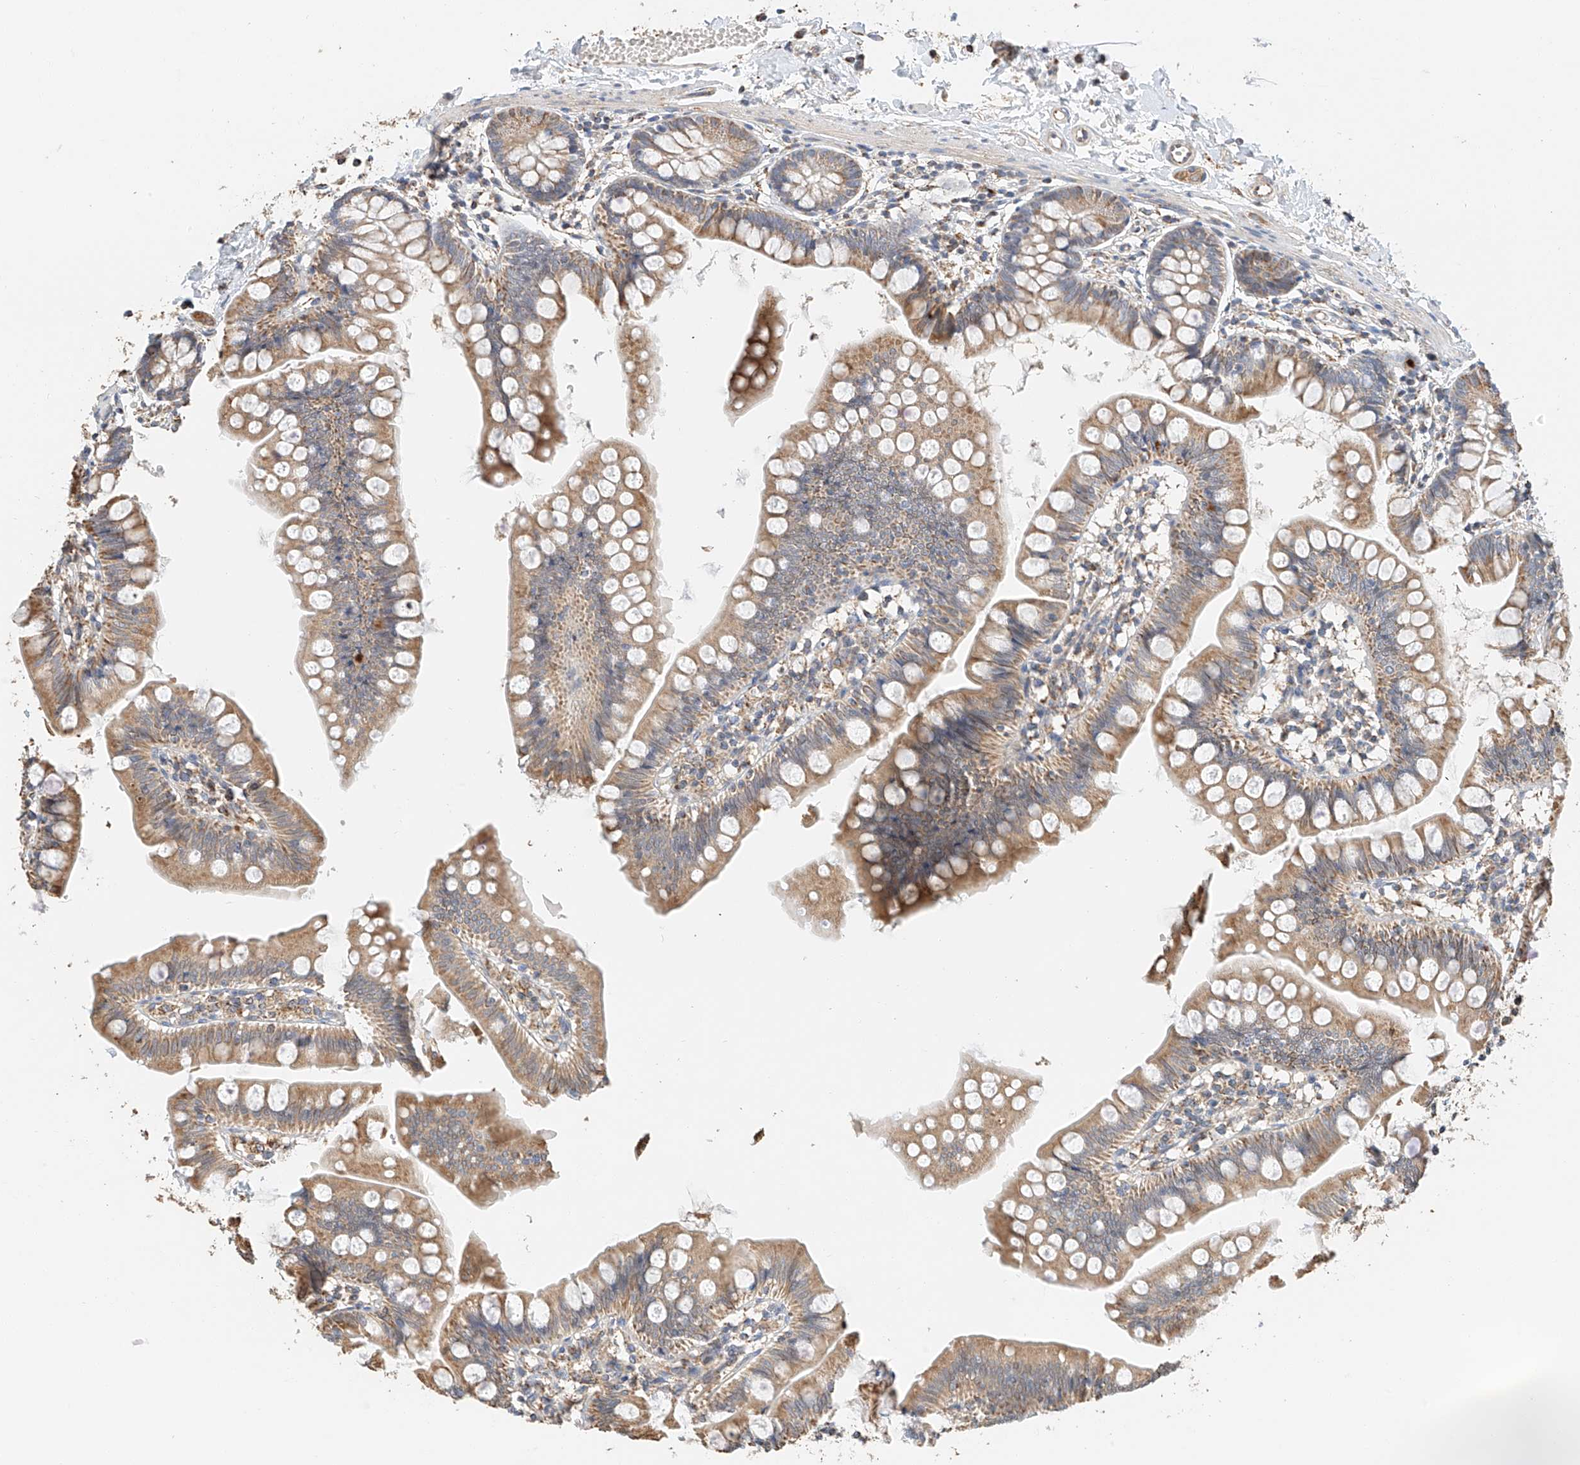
{"staining": {"intensity": "moderate", "quantity": ">75%", "location": "cytoplasmic/membranous"}, "tissue": "small intestine", "cell_type": "Glandular cells", "image_type": "normal", "snomed": [{"axis": "morphology", "description": "Normal tissue, NOS"}, {"axis": "topography", "description": "Small intestine"}], "caption": "A high-resolution image shows IHC staining of unremarkable small intestine, which shows moderate cytoplasmic/membranous expression in about >75% of glandular cells. (DAB IHC with brightfield microscopy, high magnification).", "gene": "YIPF7", "patient": {"sex": "male", "age": 7}}